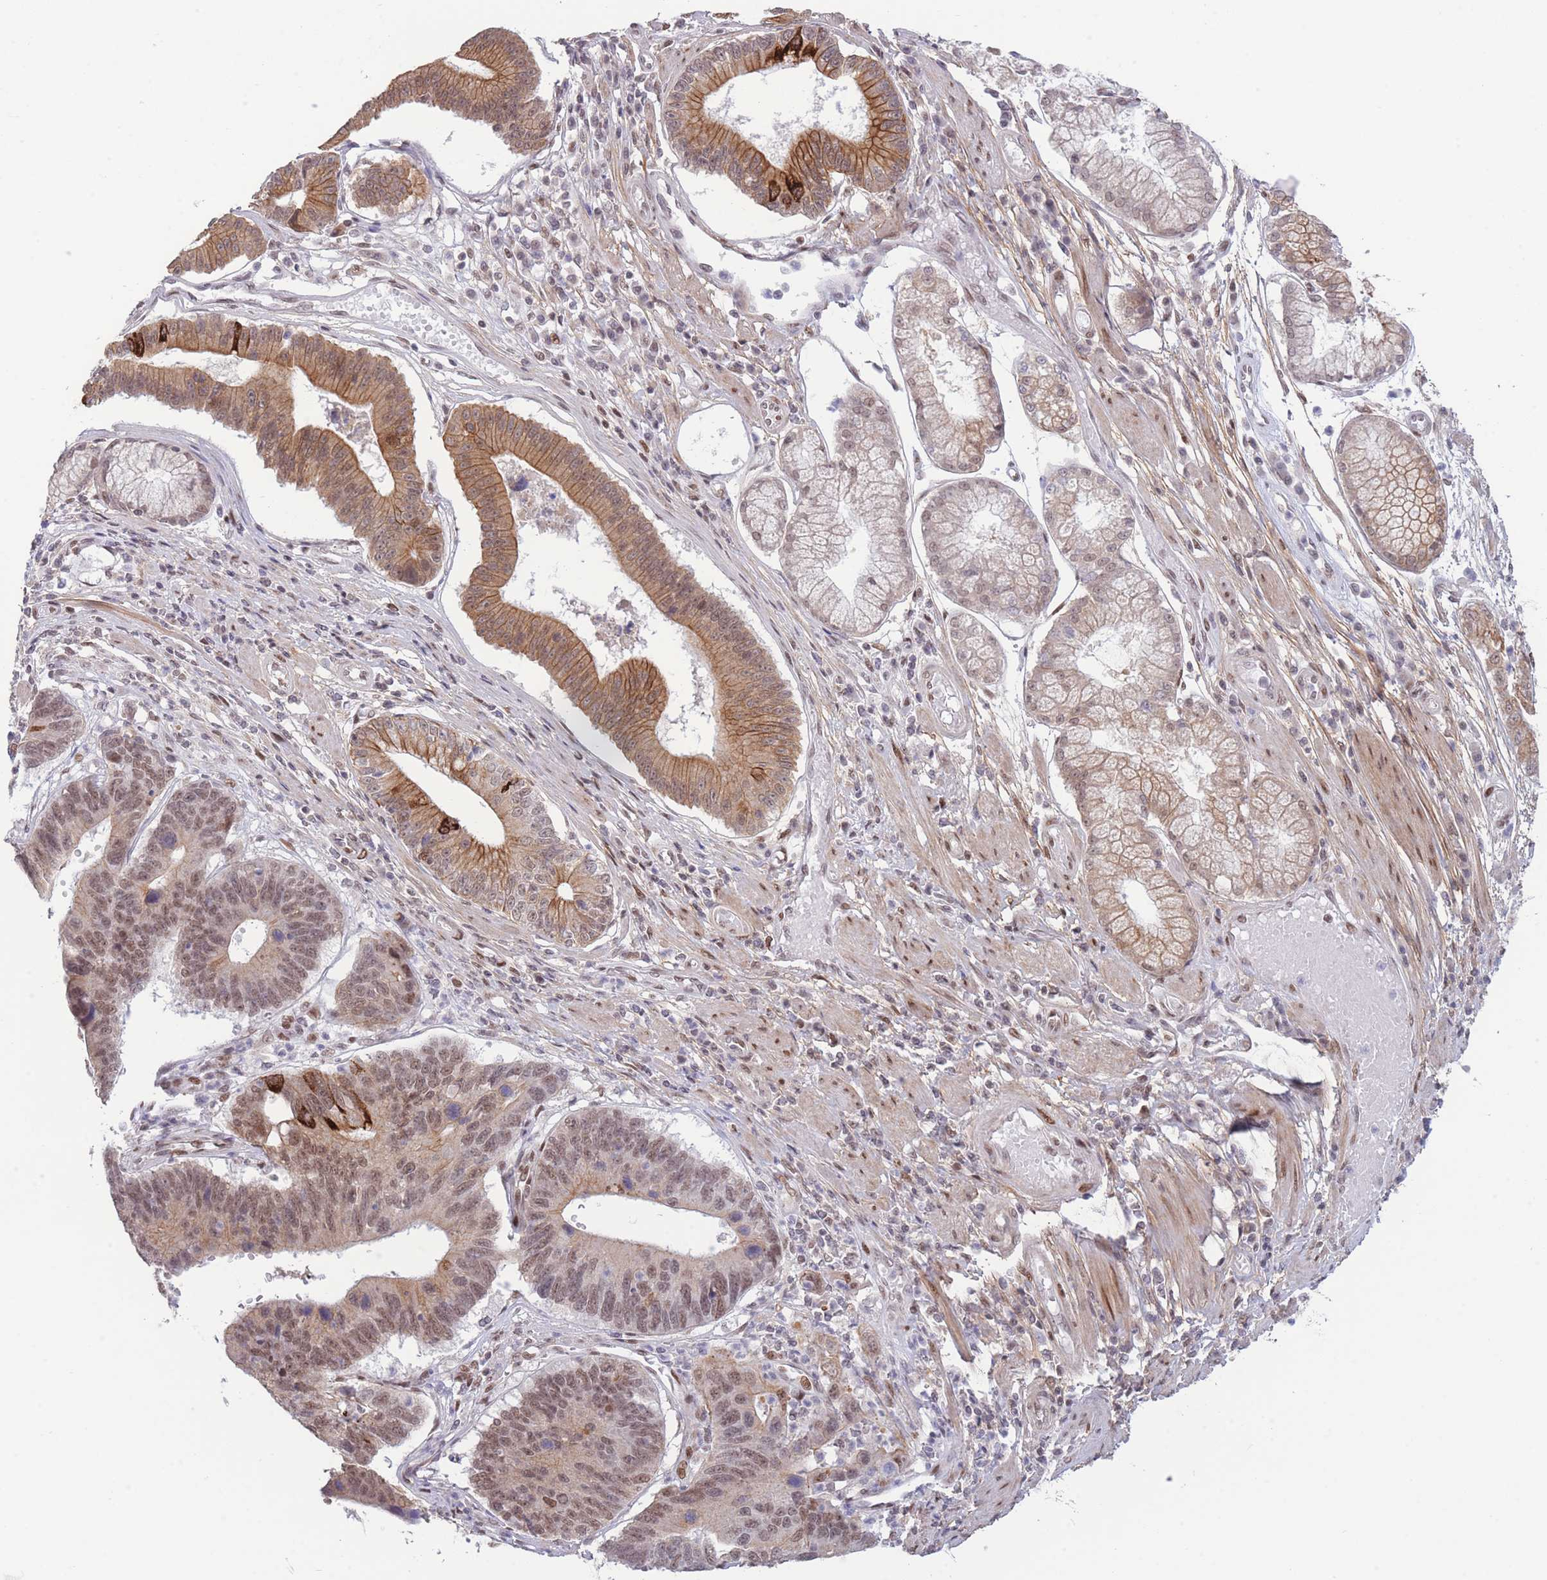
{"staining": {"intensity": "strong", "quantity": ">75%", "location": "cytoplasmic/membranous,nuclear"}, "tissue": "stomach cancer", "cell_type": "Tumor cells", "image_type": "cancer", "snomed": [{"axis": "morphology", "description": "Adenocarcinoma, NOS"}, {"axis": "topography", "description": "Stomach"}], "caption": "Strong cytoplasmic/membranous and nuclear positivity is seen in about >75% of tumor cells in stomach cancer.", "gene": "CARD8", "patient": {"sex": "male", "age": 59}}